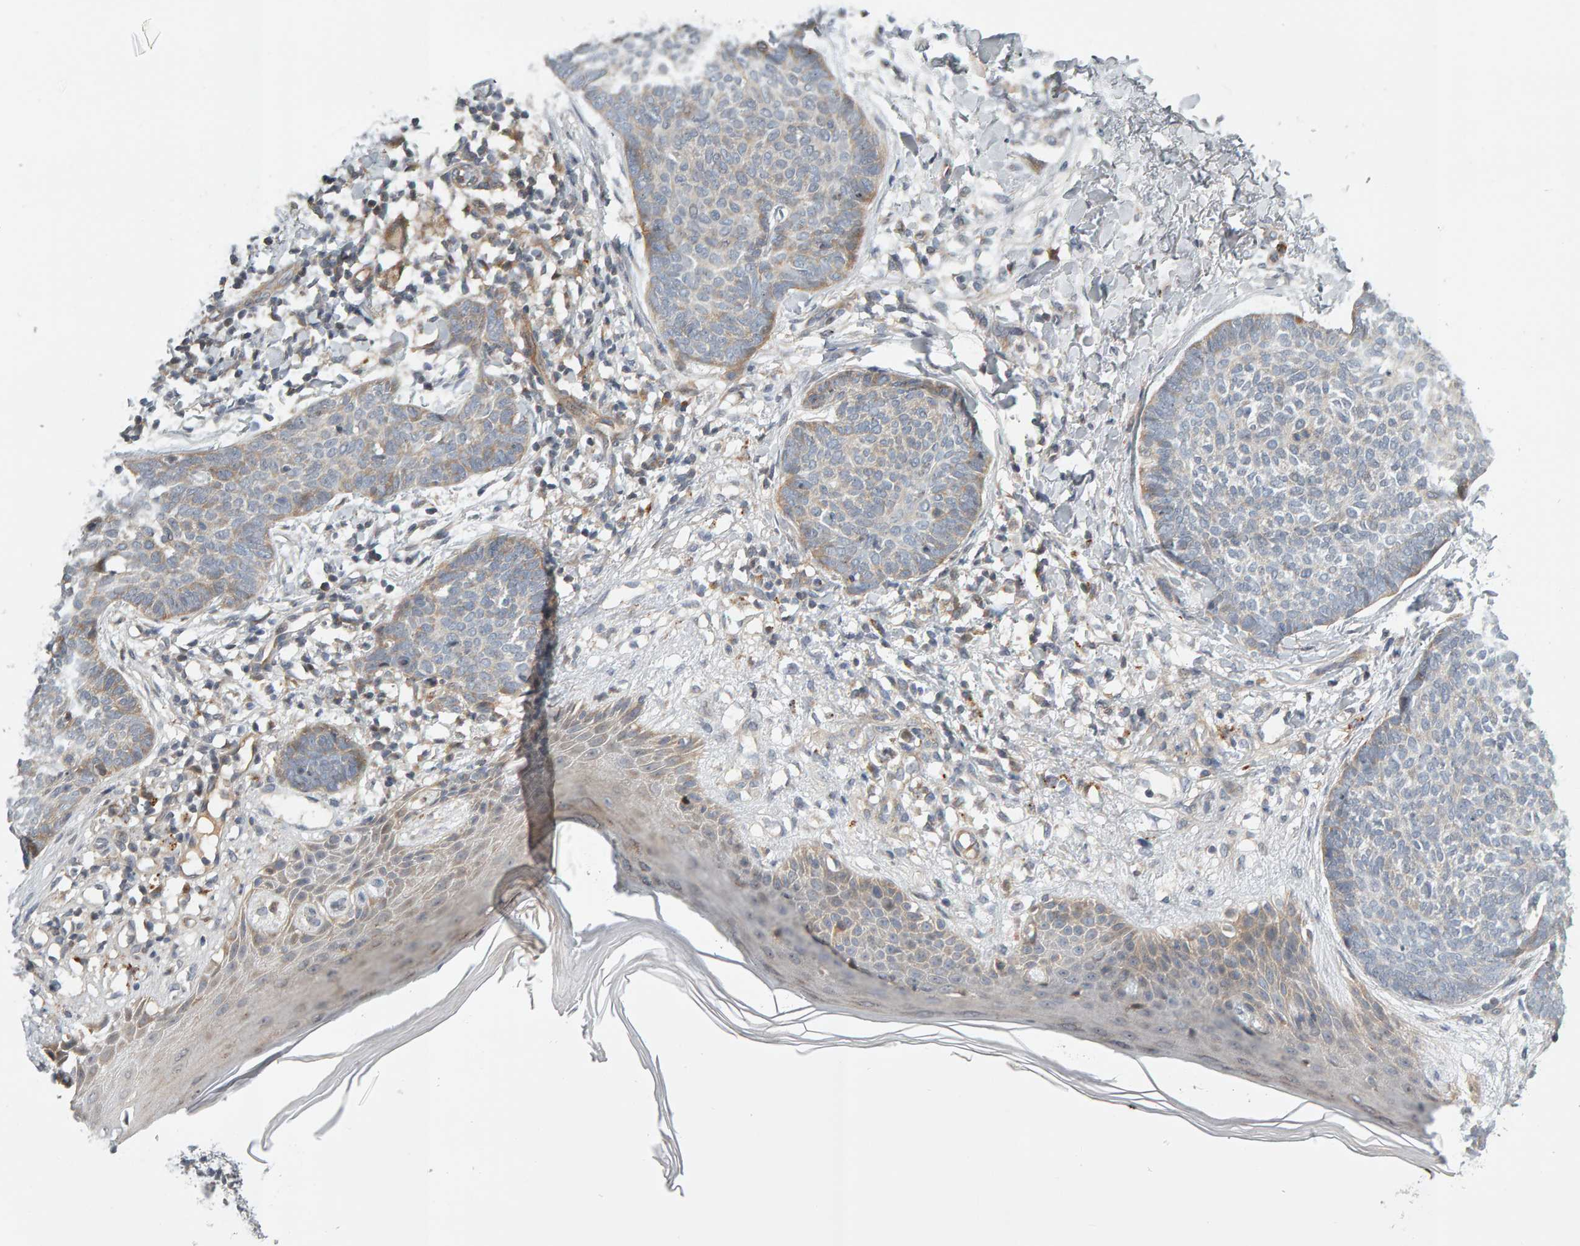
{"staining": {"intensity": "moderate", "quantity": "<25%", "location": "cytoplasmic/membranous"}, "tissue": "skin cancer", "cell_type": "Tumor cells", "image_type": "cancer", "snomed": [{"axis": "morphology", "description": "Normal tissue, NOS"}, {"axis": "morphology", "description": "Basal cell carcinoma"}, {"axis": "topography", "description": "Skin"}], "caption": "IHC (DAB) staining of human basal cell carcinoma (skin) reveals moderate cytoplasmic/membranous protein positivity in about <25% of tumor cells.", "gene": "ZNF160", "patient": {"sex": "male", "age": 50}}